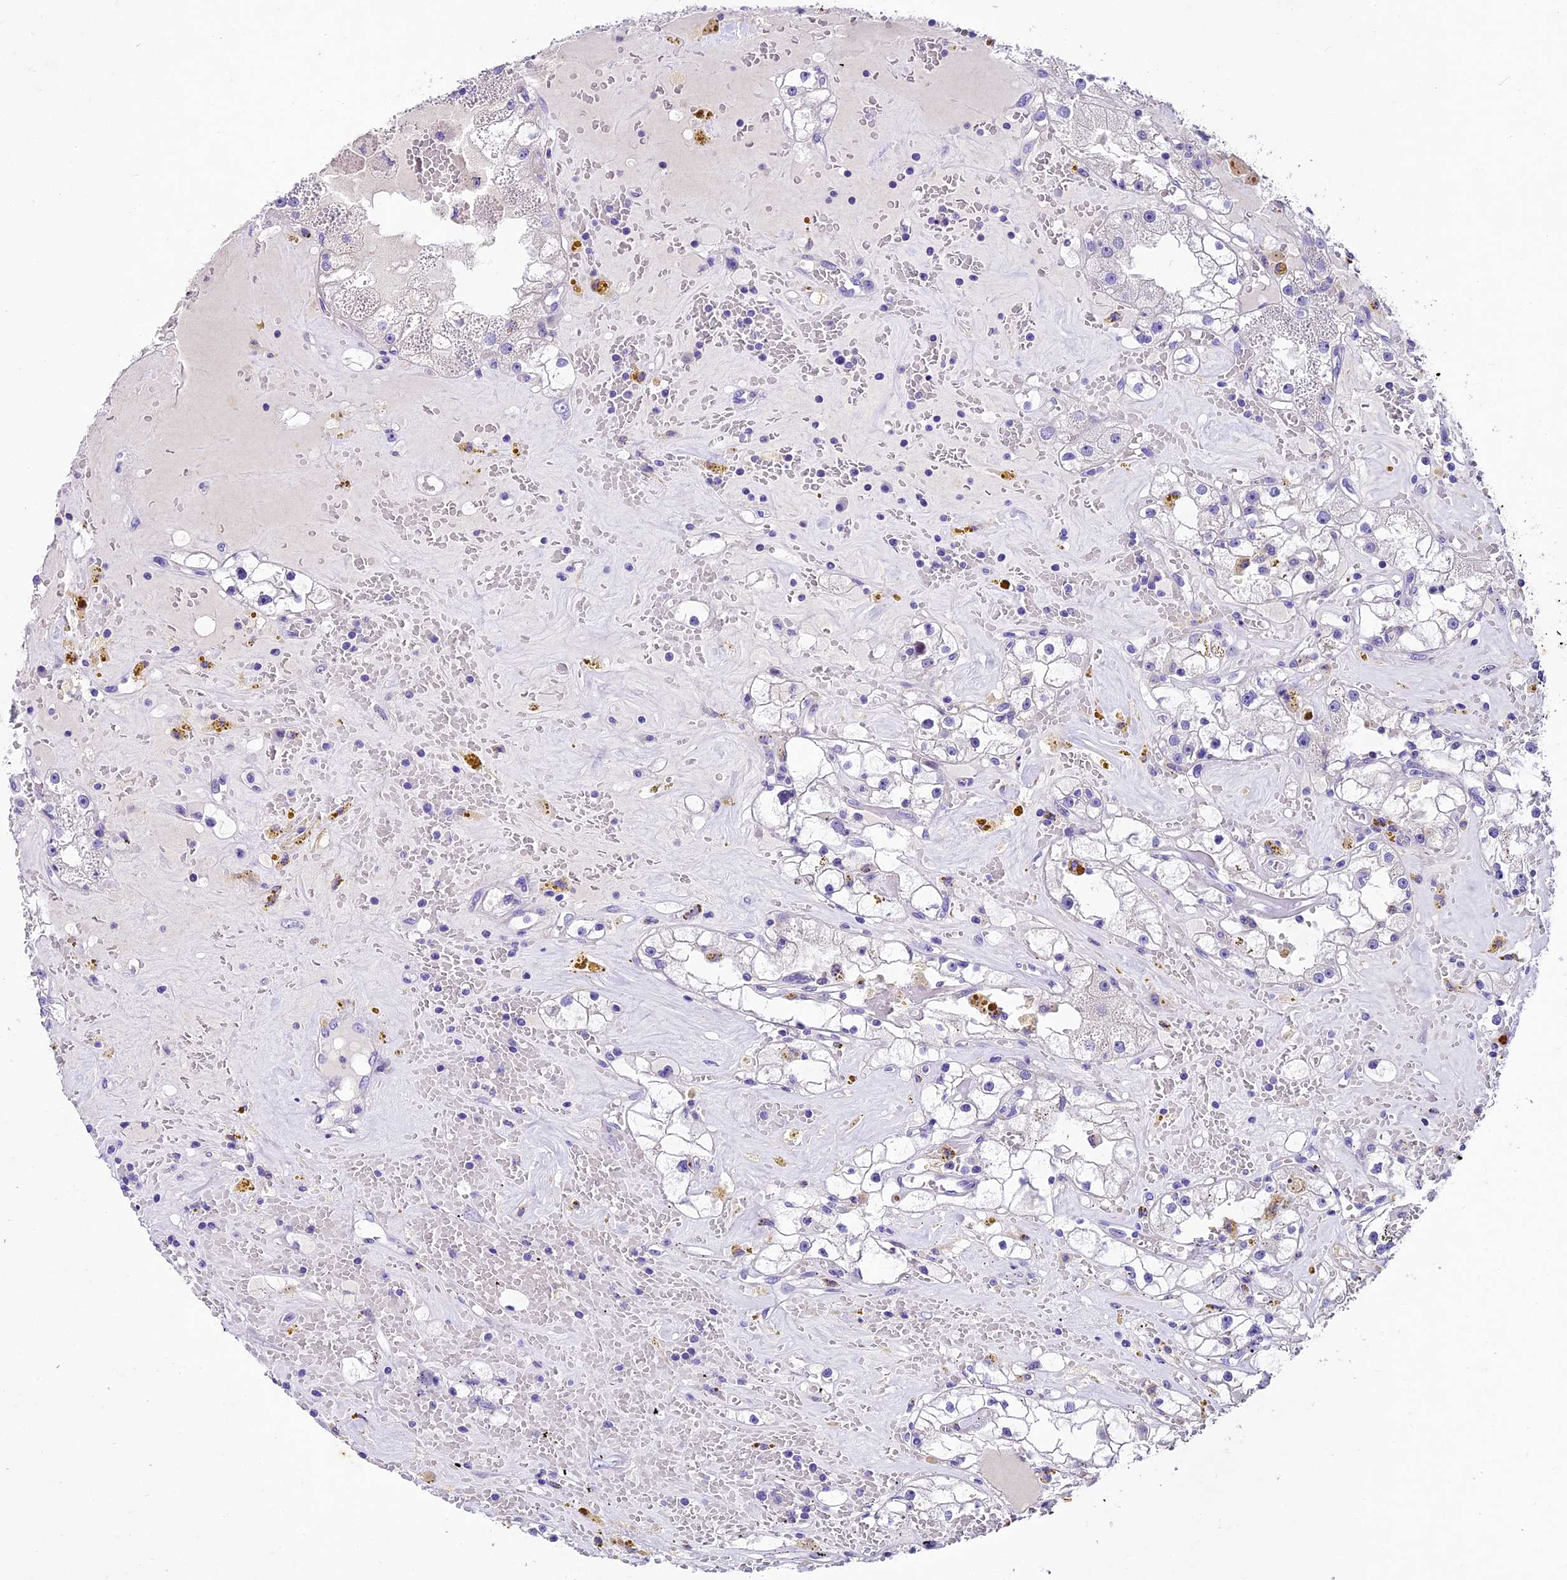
{"staining": {"intensity": "negative", "quantity": "none", "location": "none"}, "tissue": "renal cancer", "cell_type": "Tumor cells", "image_type": "cancer", "snomed": [{"axis": "morphology", "description": "Adenocarcinoma, NOS"}, {"axis": "topography", "description": "Kidney"}], "caption": "This micrograph is of renal cancer (adenocarcinoma) stained with IHC to label a protein in brown with the nuclei are counter-stained blue. There is no staining in tumor cells.", "gene": "IFT140", "patient": {"sex": "male", "age": 56}}